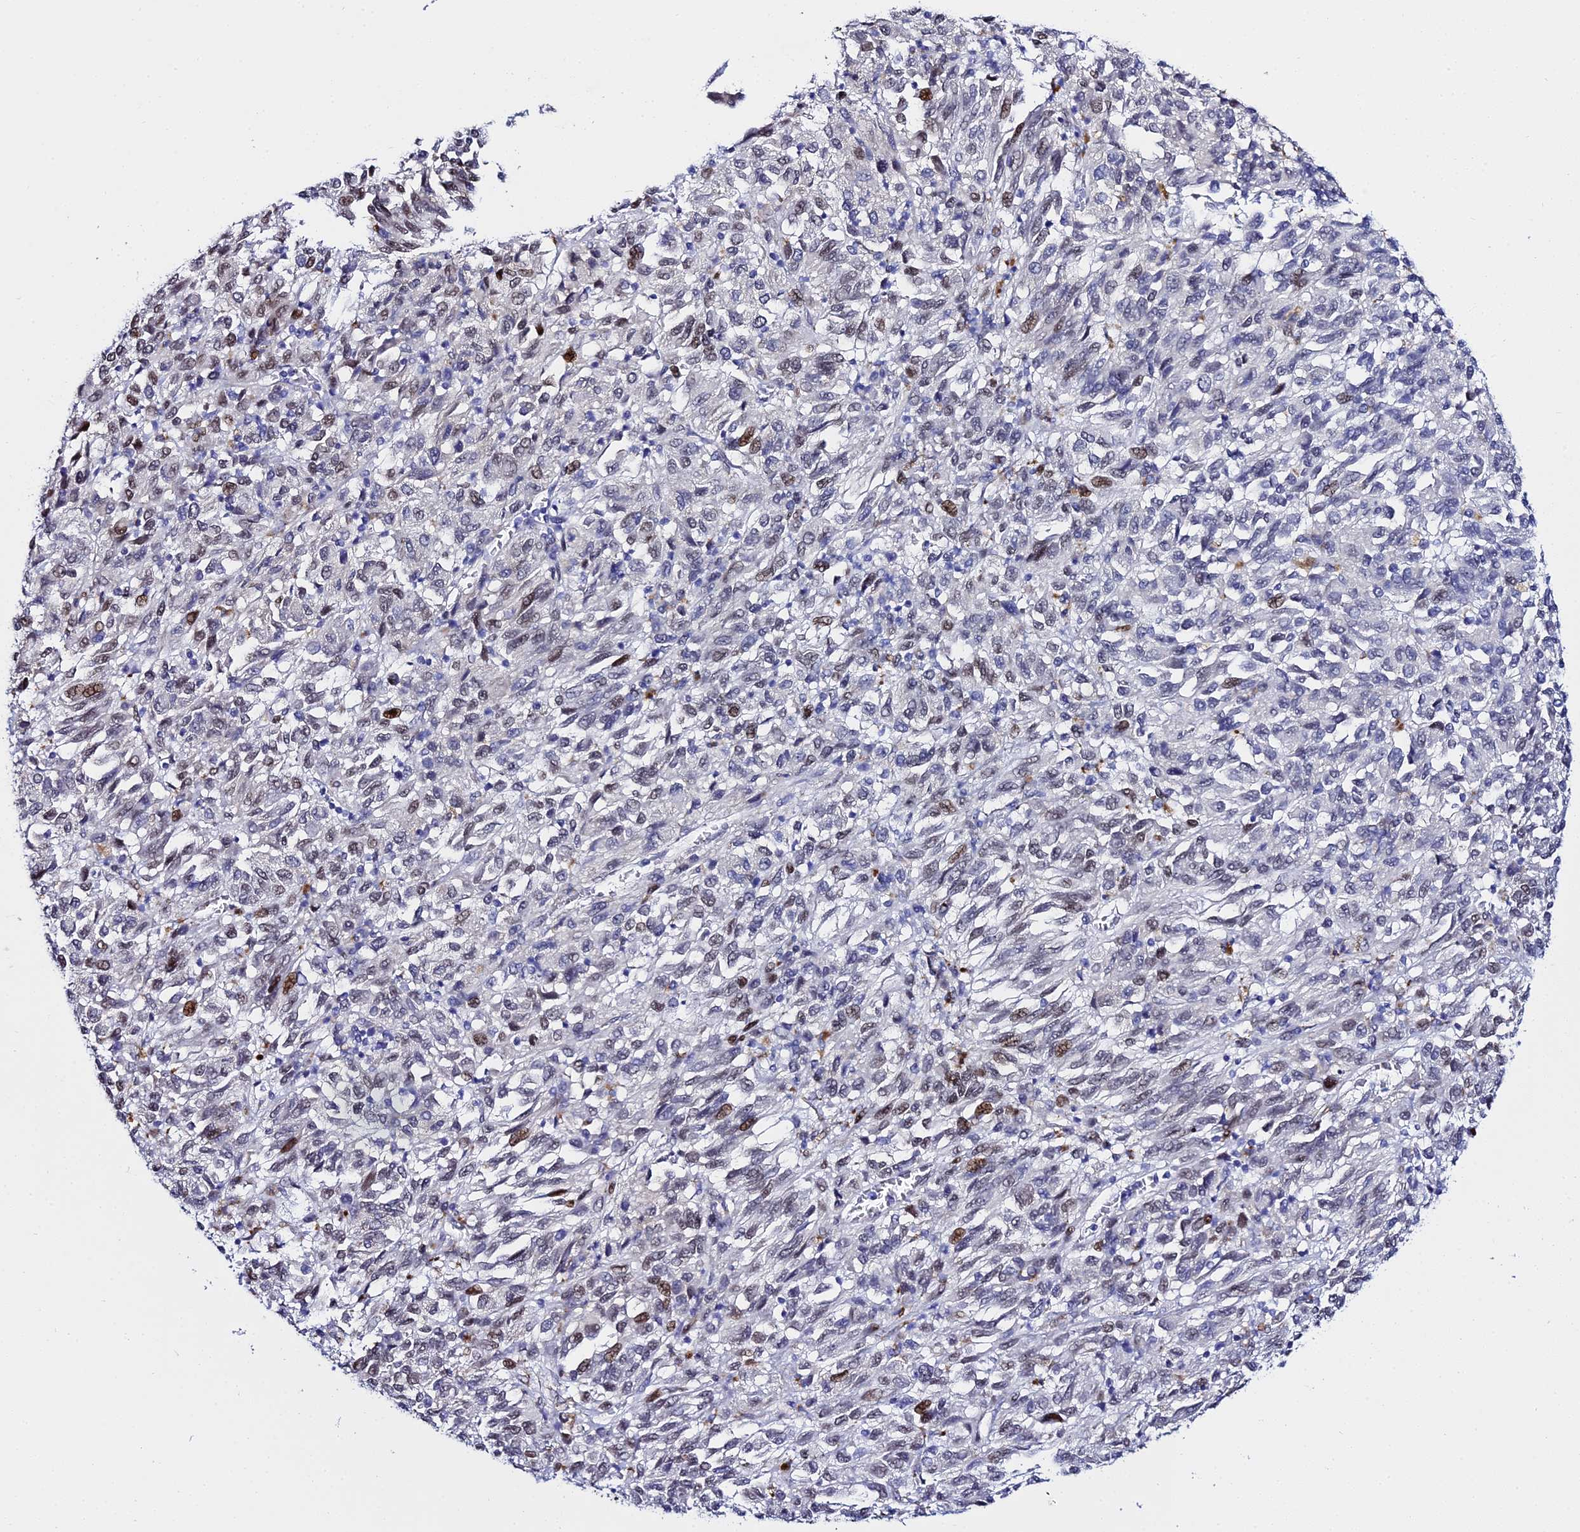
{"staining": {"intensity": "moderate", "quantity": "<25%", "location": "nuclear"}, "tissue": "melanoma", "cell_type": "Tumor cells", "image_type": "cancer", "snomed": [{"axis": "morphology", "description": "Malignant melanoma, Metastatic site"}, {"axis": "topography", "description": "Lung"}], "caption": "The immunohistochemical stain highlights moderate nuclear staining in tumor cells of malignant melanoma (metastatic site) tissue.", "gene": "POFUT2", "patient": {"sex": "male", "age": 64}}